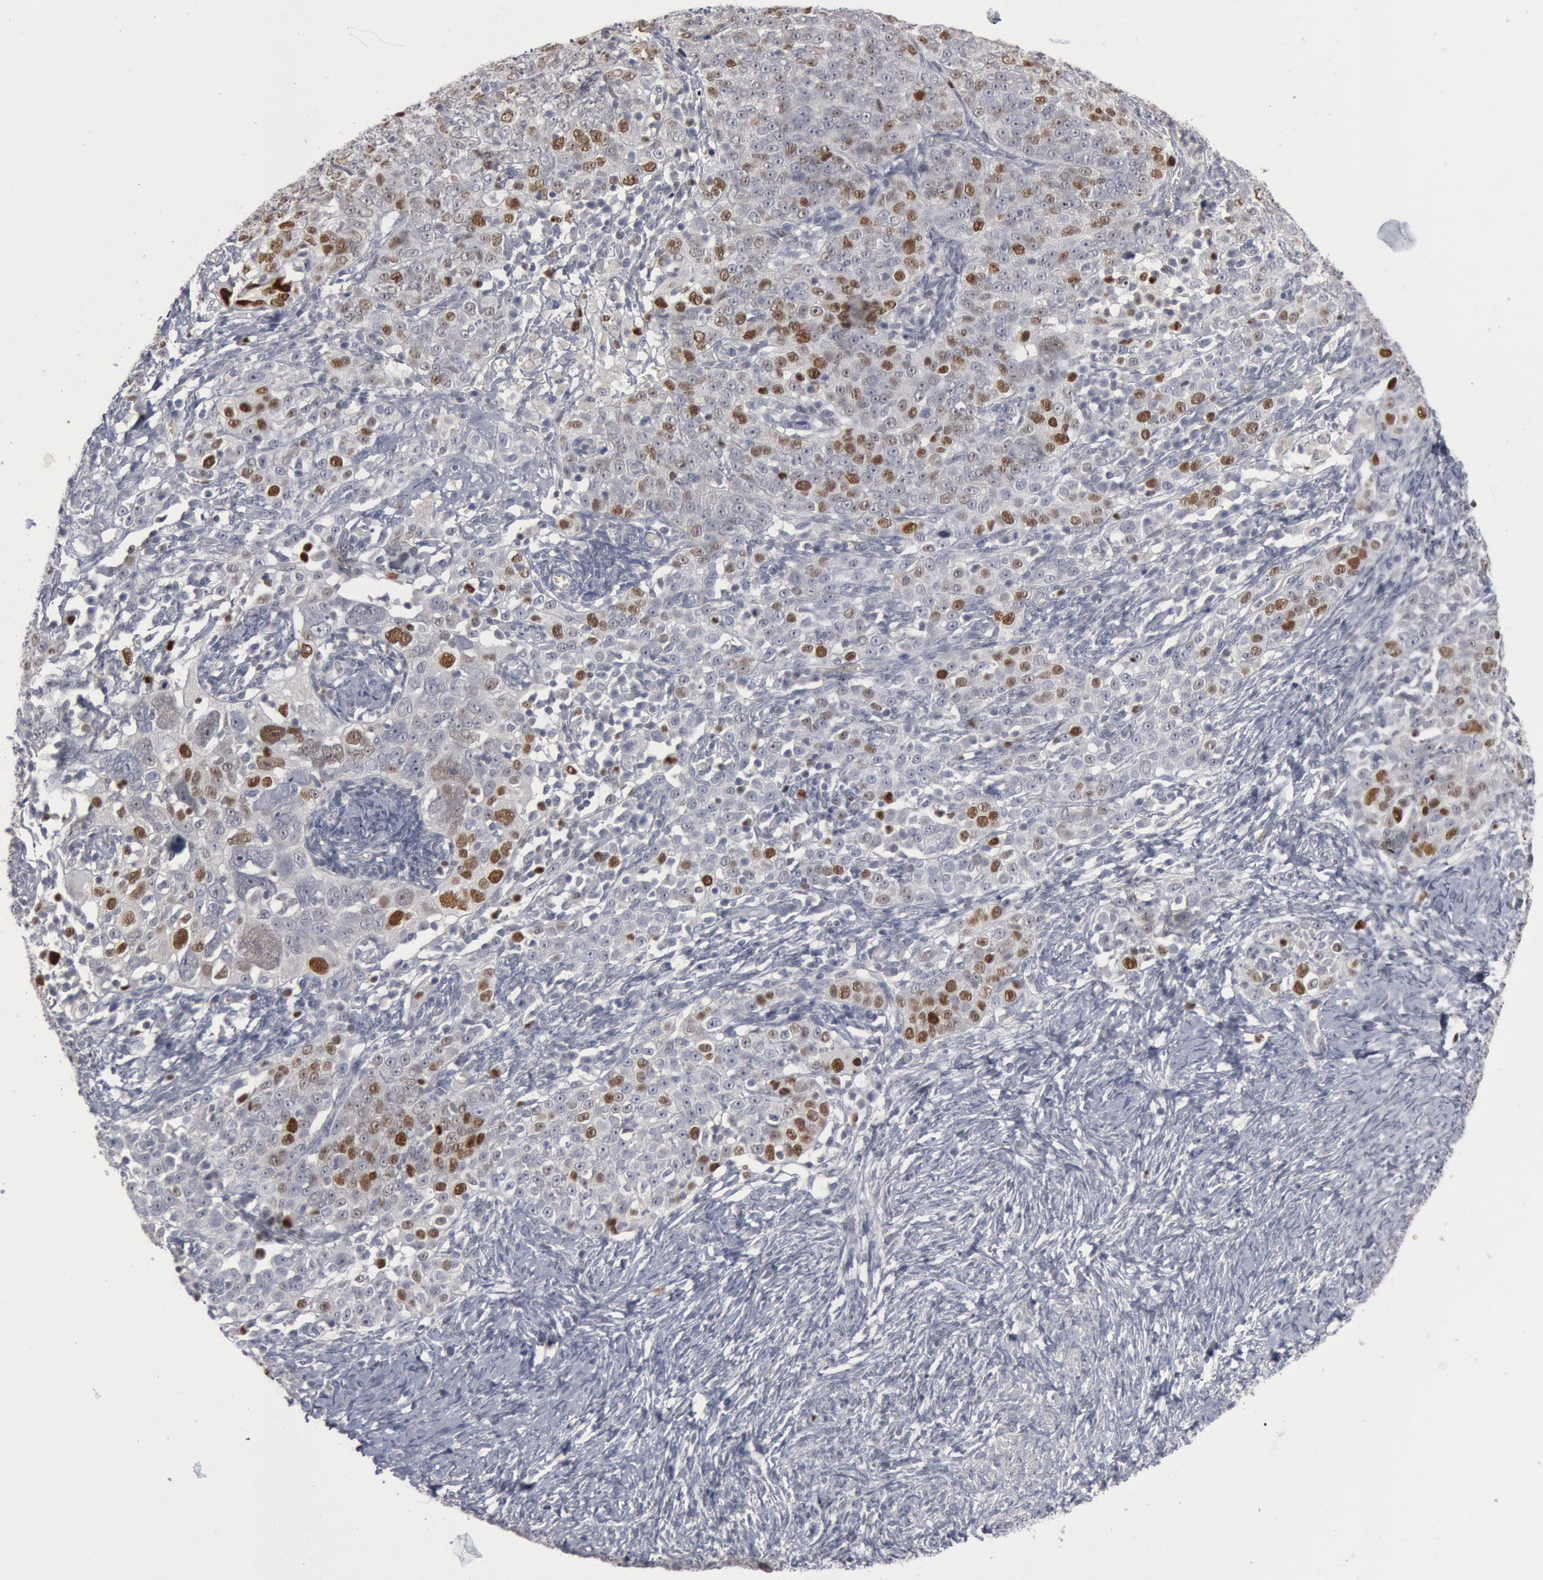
{"staining": {"intensity": "strong", "quantity": "25%-75%", "location": "nuclear"}, "tissue": "ovarian cancer", "cell_type": "Tumor cells", "image_type": "cancer", "snomed": [{"axis": "morphology", "description": "Normal tissue, NOS"}, {"axis": "morphology", "description": "Cystadenocarcinoma, serous, NOS"}, {"axis": "topography", "description": "Ovary"}], "caption": "A brown stain highlights strong nuclear positivity of a protein in ovarian serous cystadenocarcinoma tumor cells. (DAB (3,3'-diaminobenzidine) = brown stain, brightfield microscopy at high magnification).", "gene": "WDHD1", "patient": {"sex": "female", "age": 62}}